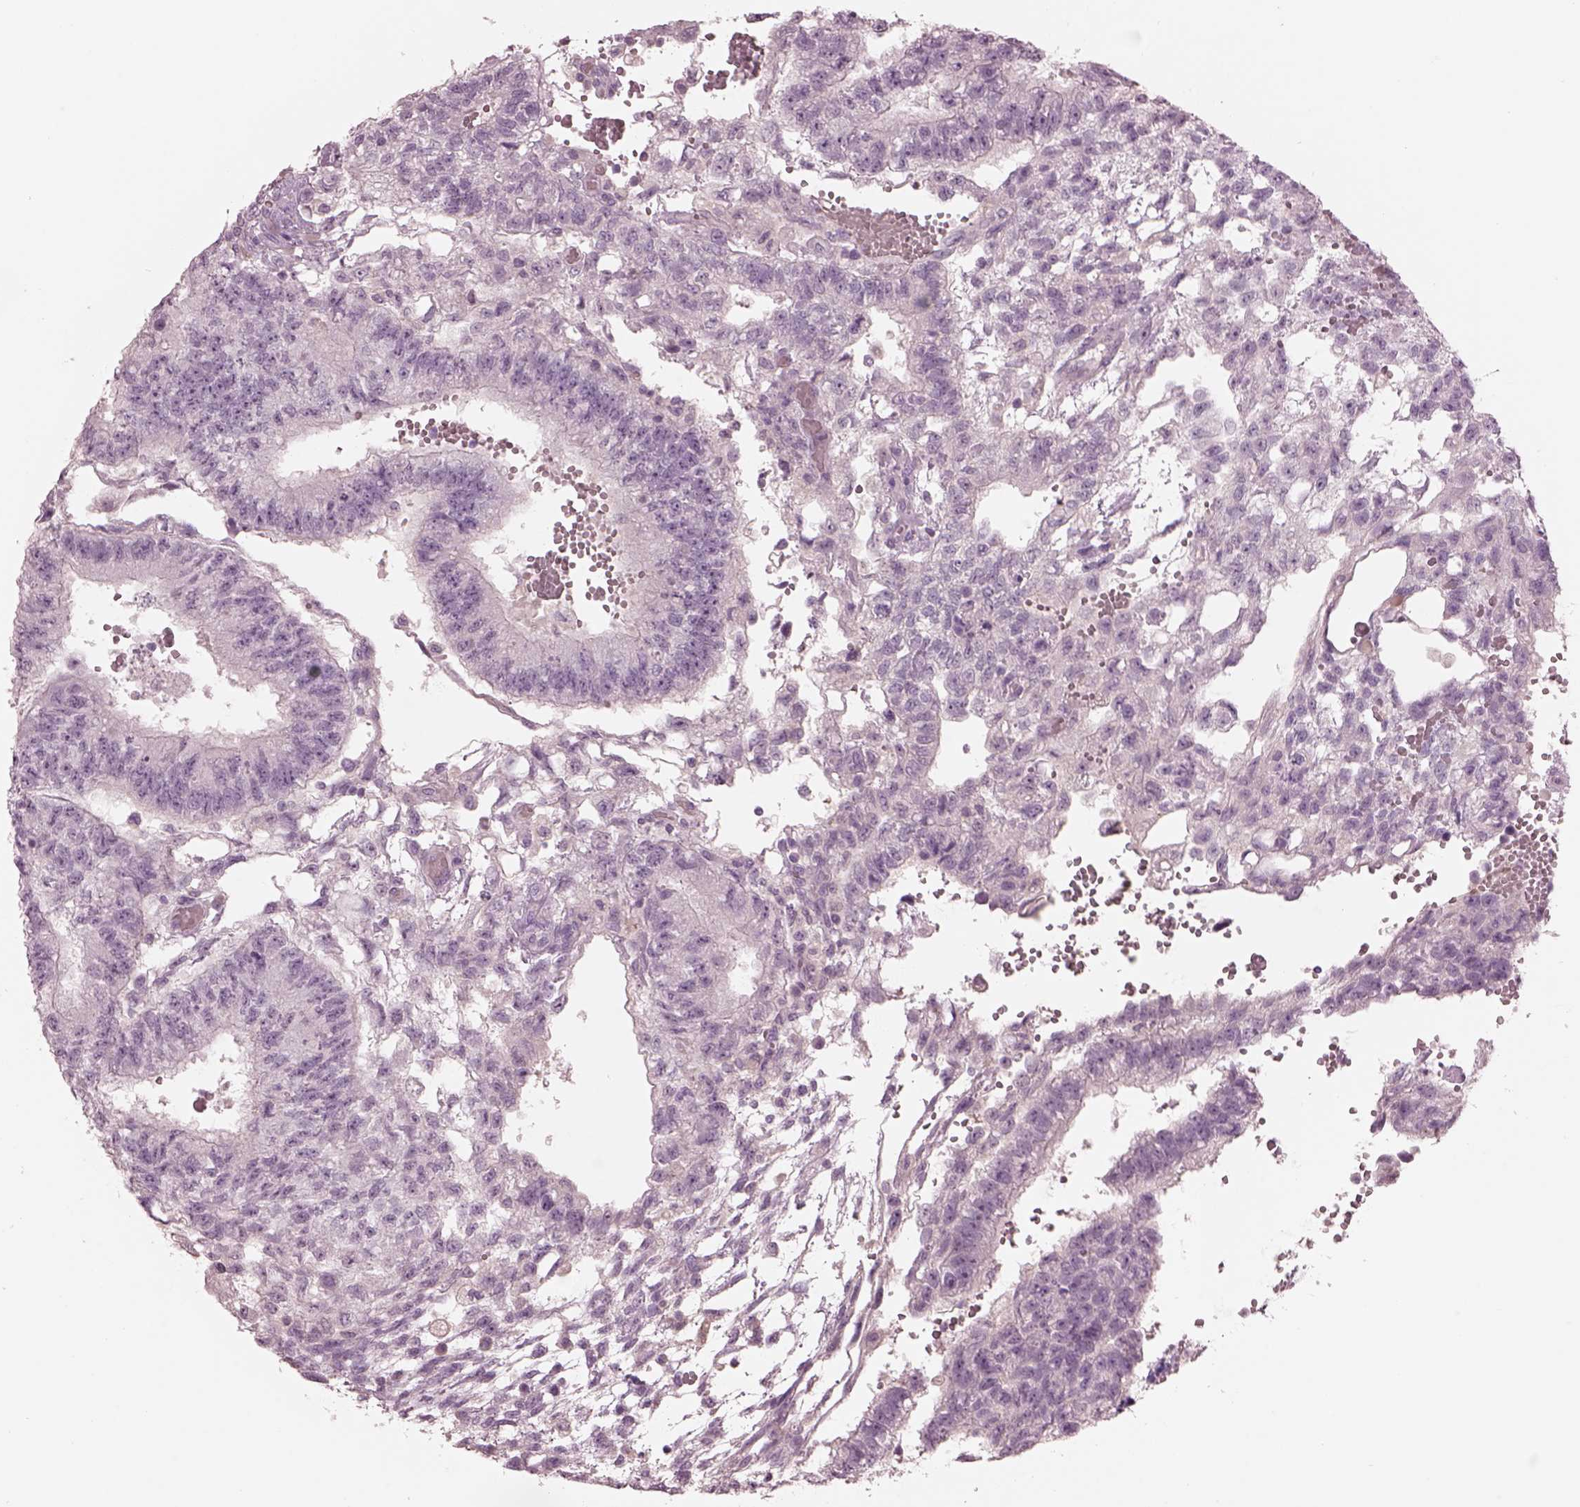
{"staining": {"intensity": "negative", "quantity": "none", "location": "none"}, "tissue": "testis cancer", "cell_type": "Tumor cells", "image_type": "cancer", "snomed": [{"axis": "morphology", "description": "Carcinoma, Embryonal, NOS"}, {"axis": "topography", "description": "Testis"}], "caption": "High power microscopy micrograph of an immunohistochemistry (IHC) histopathology image of embryonal carcinoma (testis), revealing no significant staining in tumor cells. The staining is performed using DAB (3,3'-diaminobenzidine) brown chromogen with nuclei counter-stained in using hematoxylin.", "gene": "PACRG", "patient": {"sex": "male", "age": 32}}